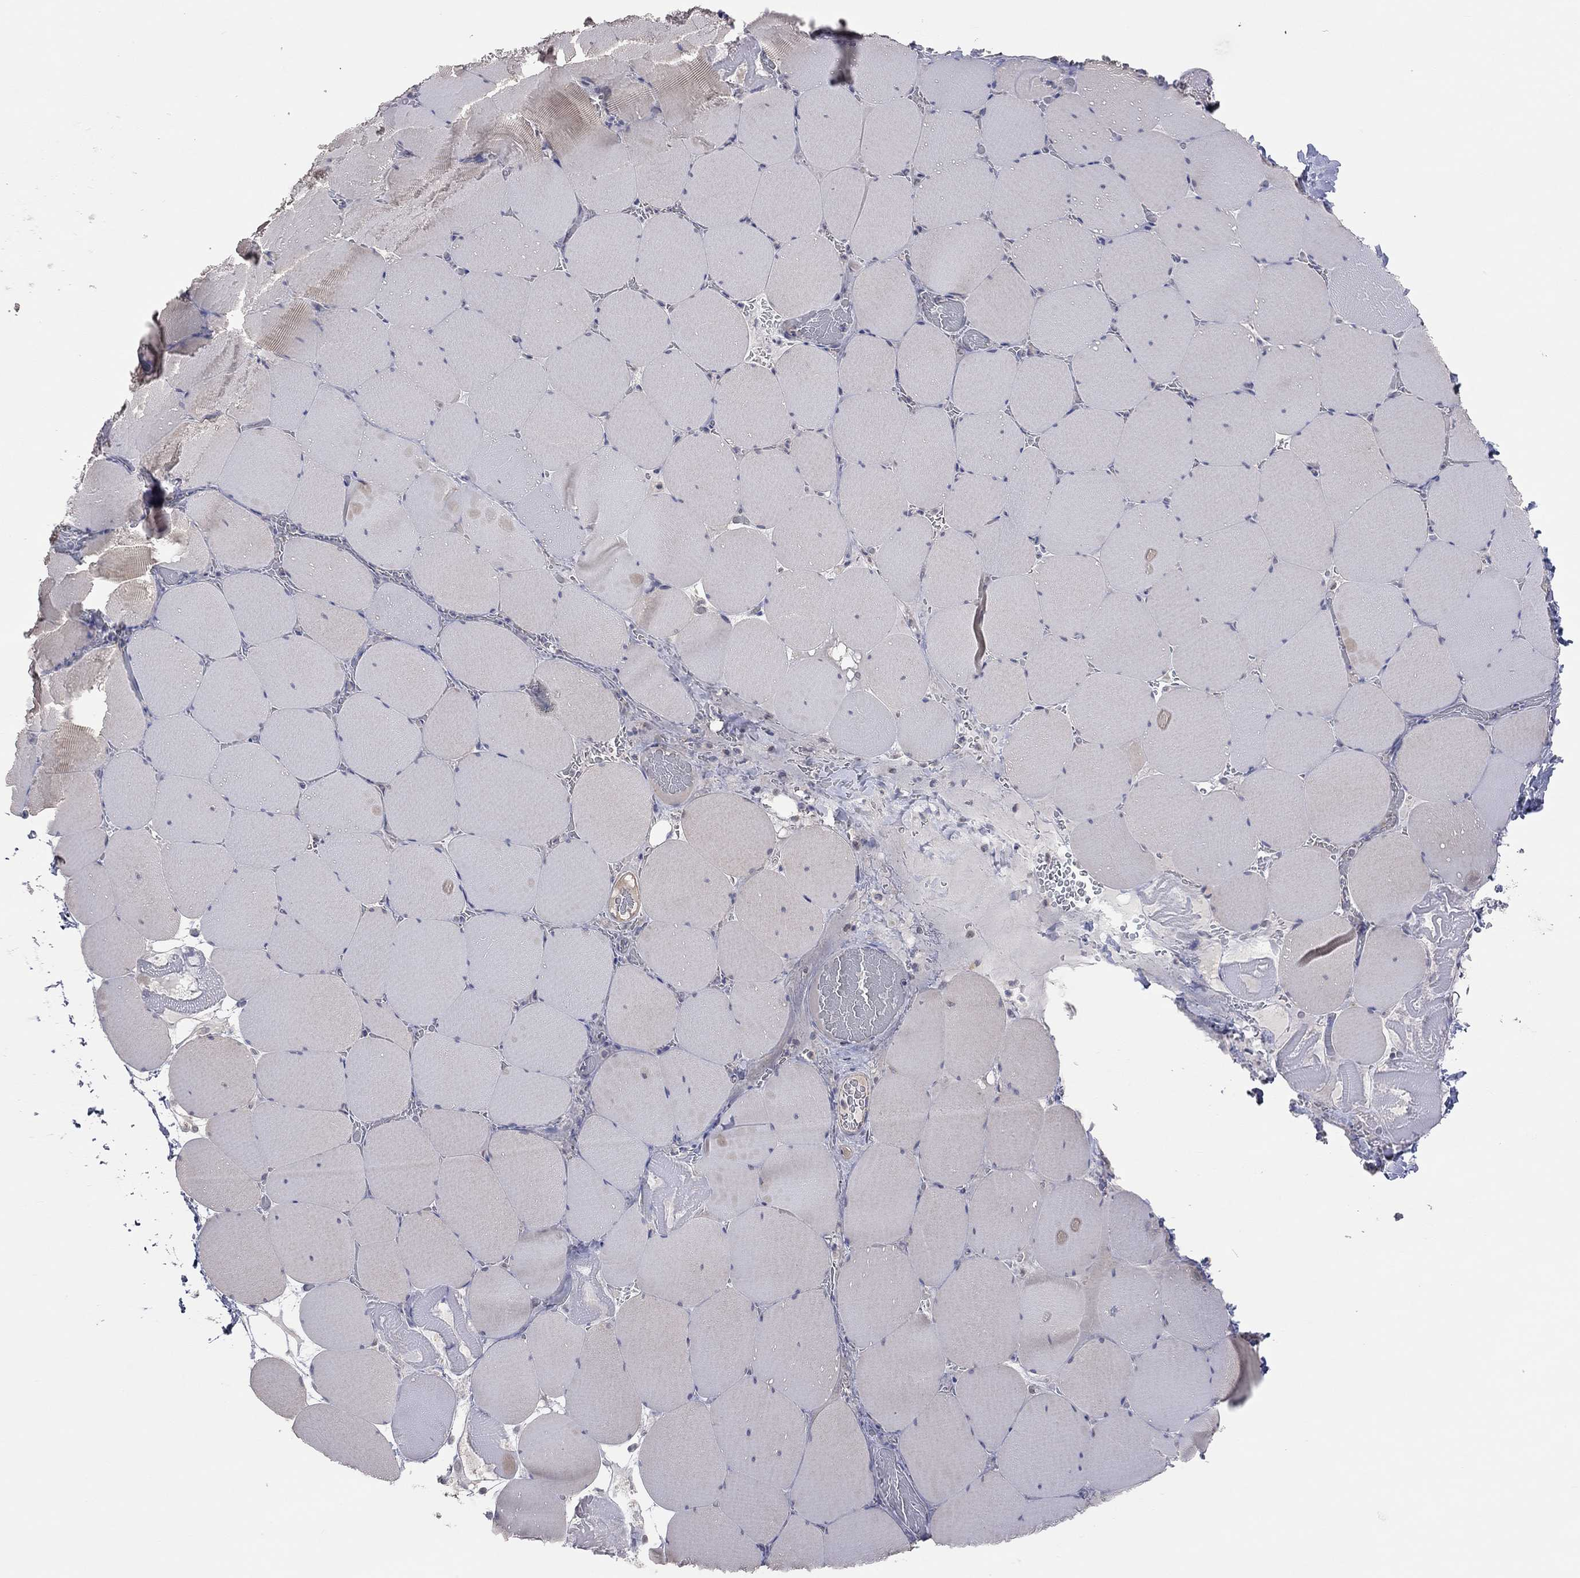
{"staining": {"intensity": "negative", "quantity": "none", "location": "none"}, "tissue": "skeletal muscle", "cell_type": "Myocytes", "image_type": "normal", "snomed": [{"axis": "morphology", "description": "Normal tissue, NOS"}, {"axis": "morphology", "description": "Malignant melanoma, Metastatic site"}, {"axis": "topography", "description": "Skeletal muscle"}], "caption": "Human skeletal muscle stained for a protein using immunohistochemistry reveals no positivity in myocytes.", "gene": "KCNB1", "patient": {"sex": "male", "age": 50}}